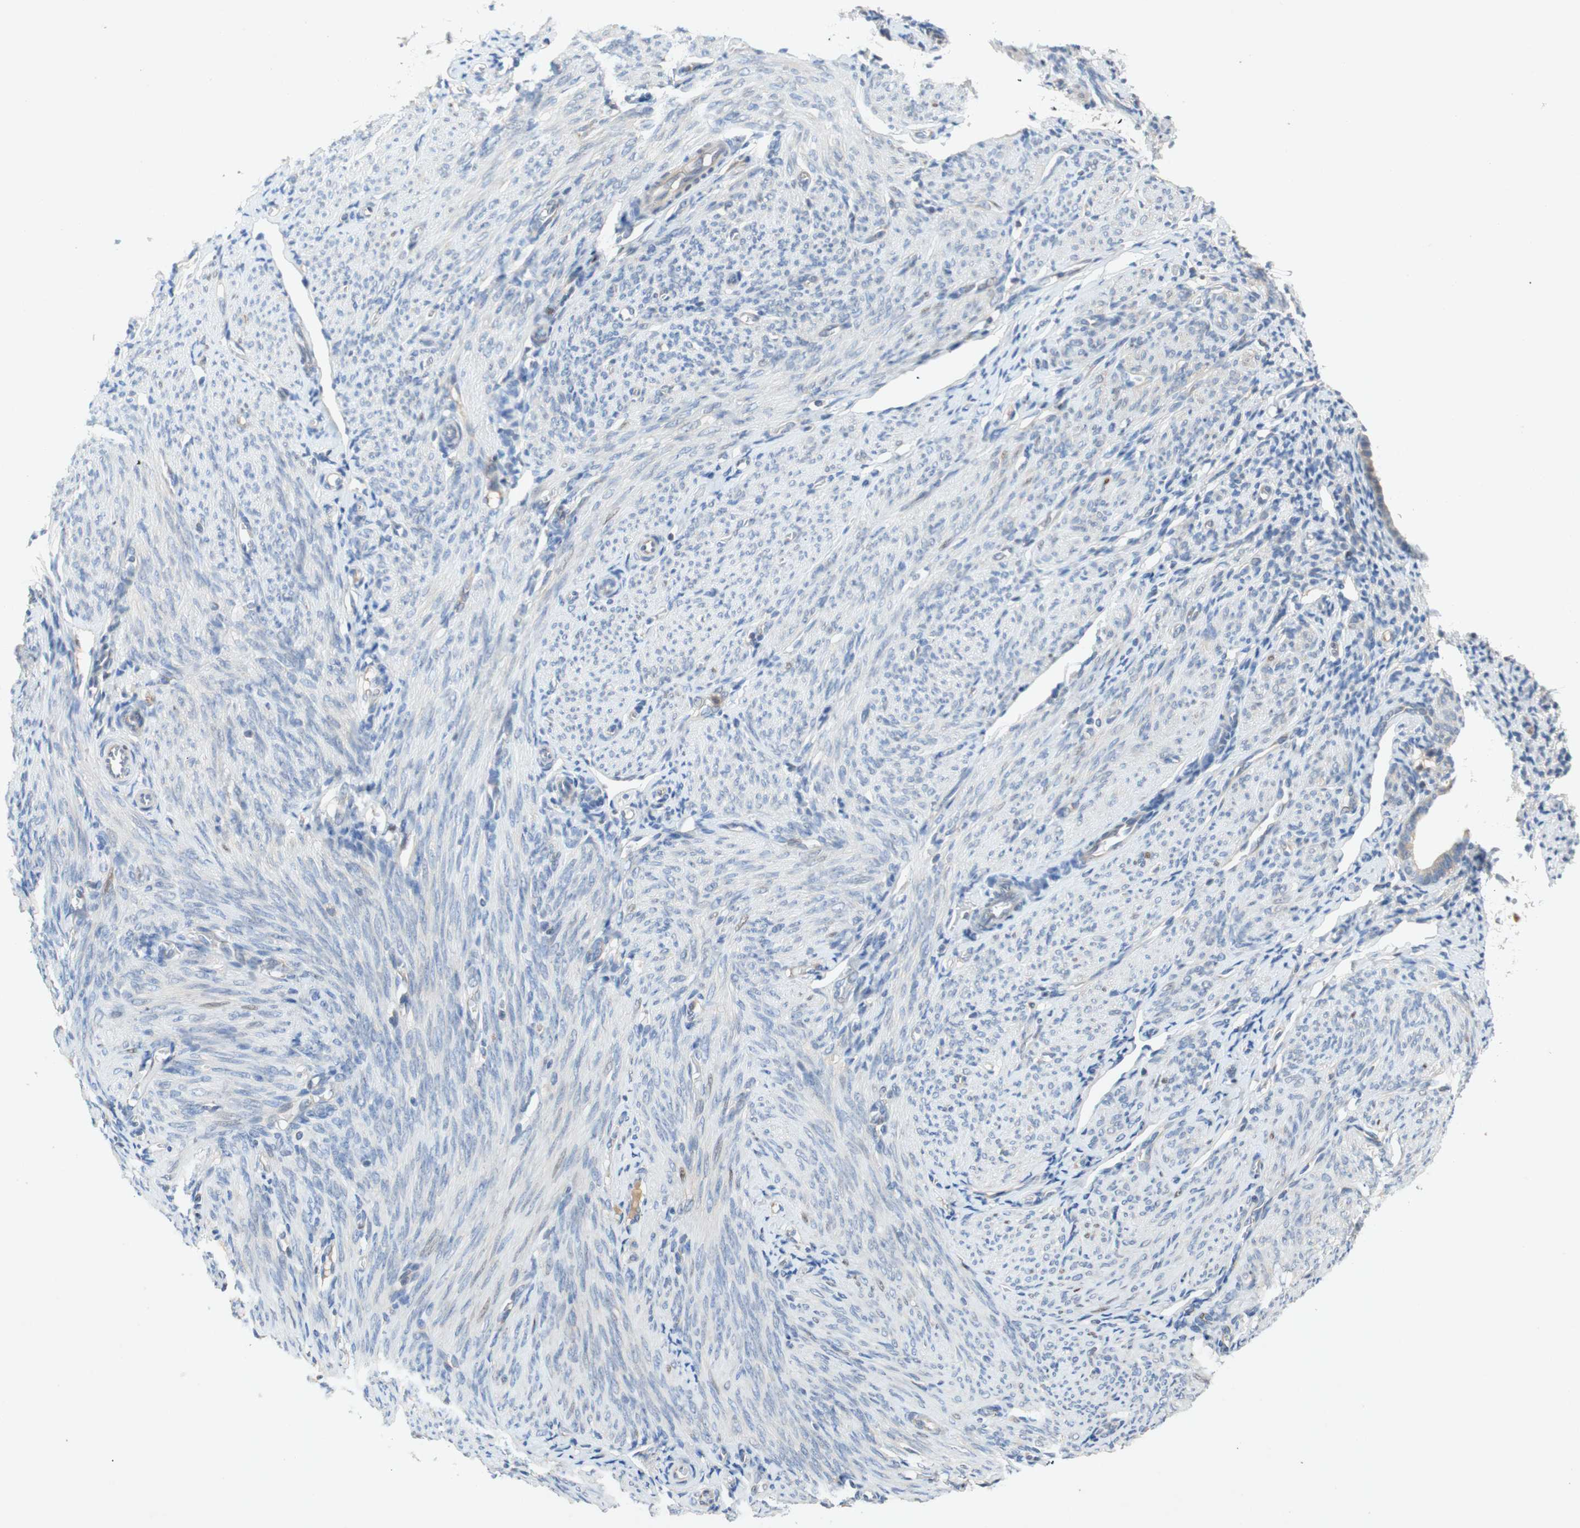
{"staining": {"intensity": "negative", "quantity": "none", "location": "none"}, "tissue": "endometrium", "cell_type": "Cells in endometrial stroma", "image_type": "normal", "snomed": [{"axis": "morphology", "description": "Normal tissue, NOS"}, {"axis": "topography", "description": "Endometrium"}], "caption": "DAB immunohistochemical staining of normal endometrium shows no significant staining in cells in endometrial stroma.", "gene": "RELB", "patient": {"sex": "female", "age": 61}}